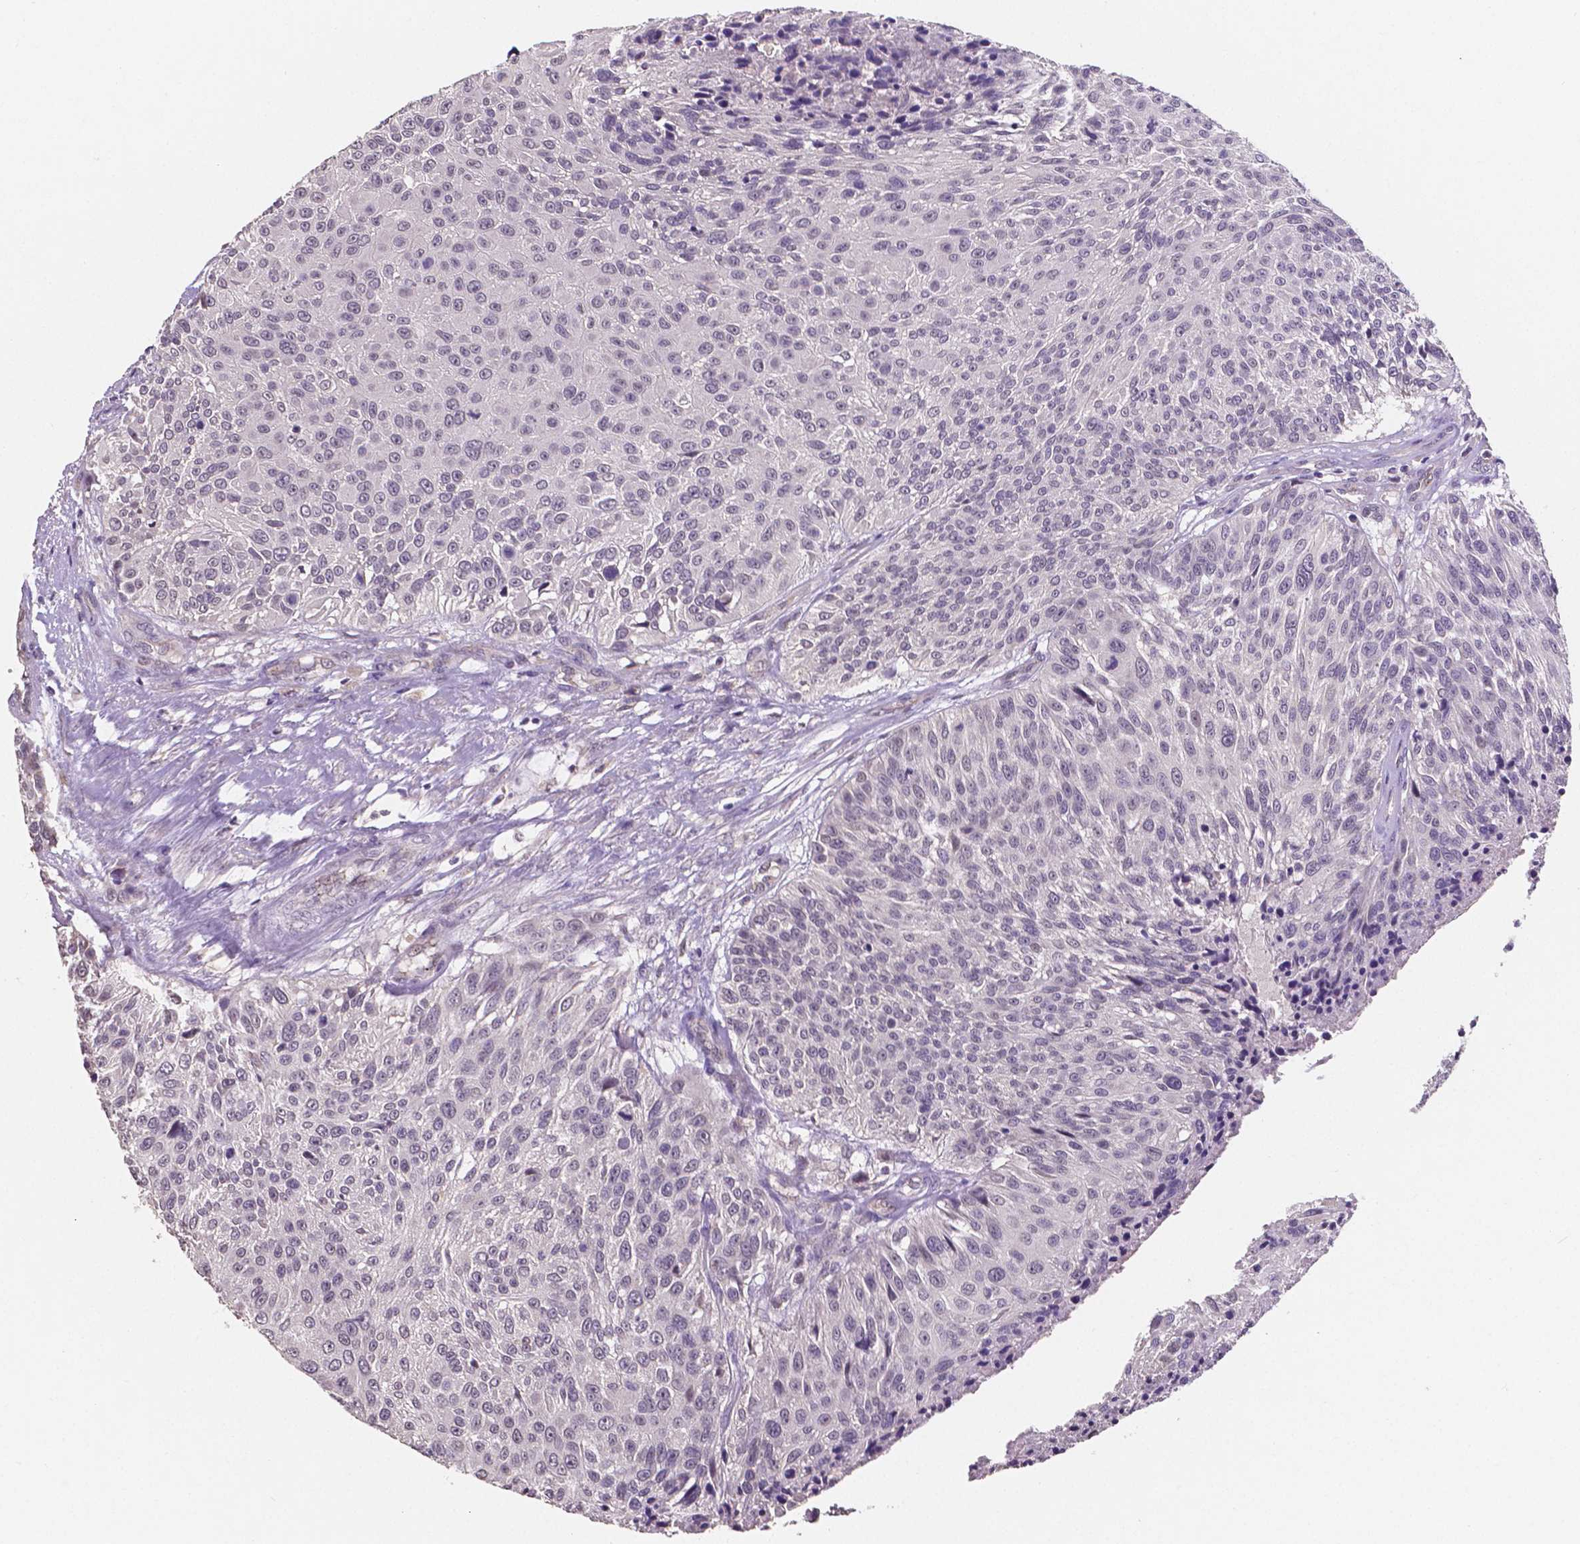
{"staining": {"intensity": "negative", "quantity": "none", "location": "none"}, "tissue": "urothelial cancer", "cell_type": "Tumor cells", "image_type": "cancer", "snomed": [{"axis": "morphology", "description": "Urothelial carcinoma, NOS"}, {"axis": "topography", "description": "Urinary bladder"}], "caption": "Tumor cells are negative for brown protein staining in transitional cell carcinoma.", "gene": "ELAVL2", "patient": {"sex": "male", "age": 55}}